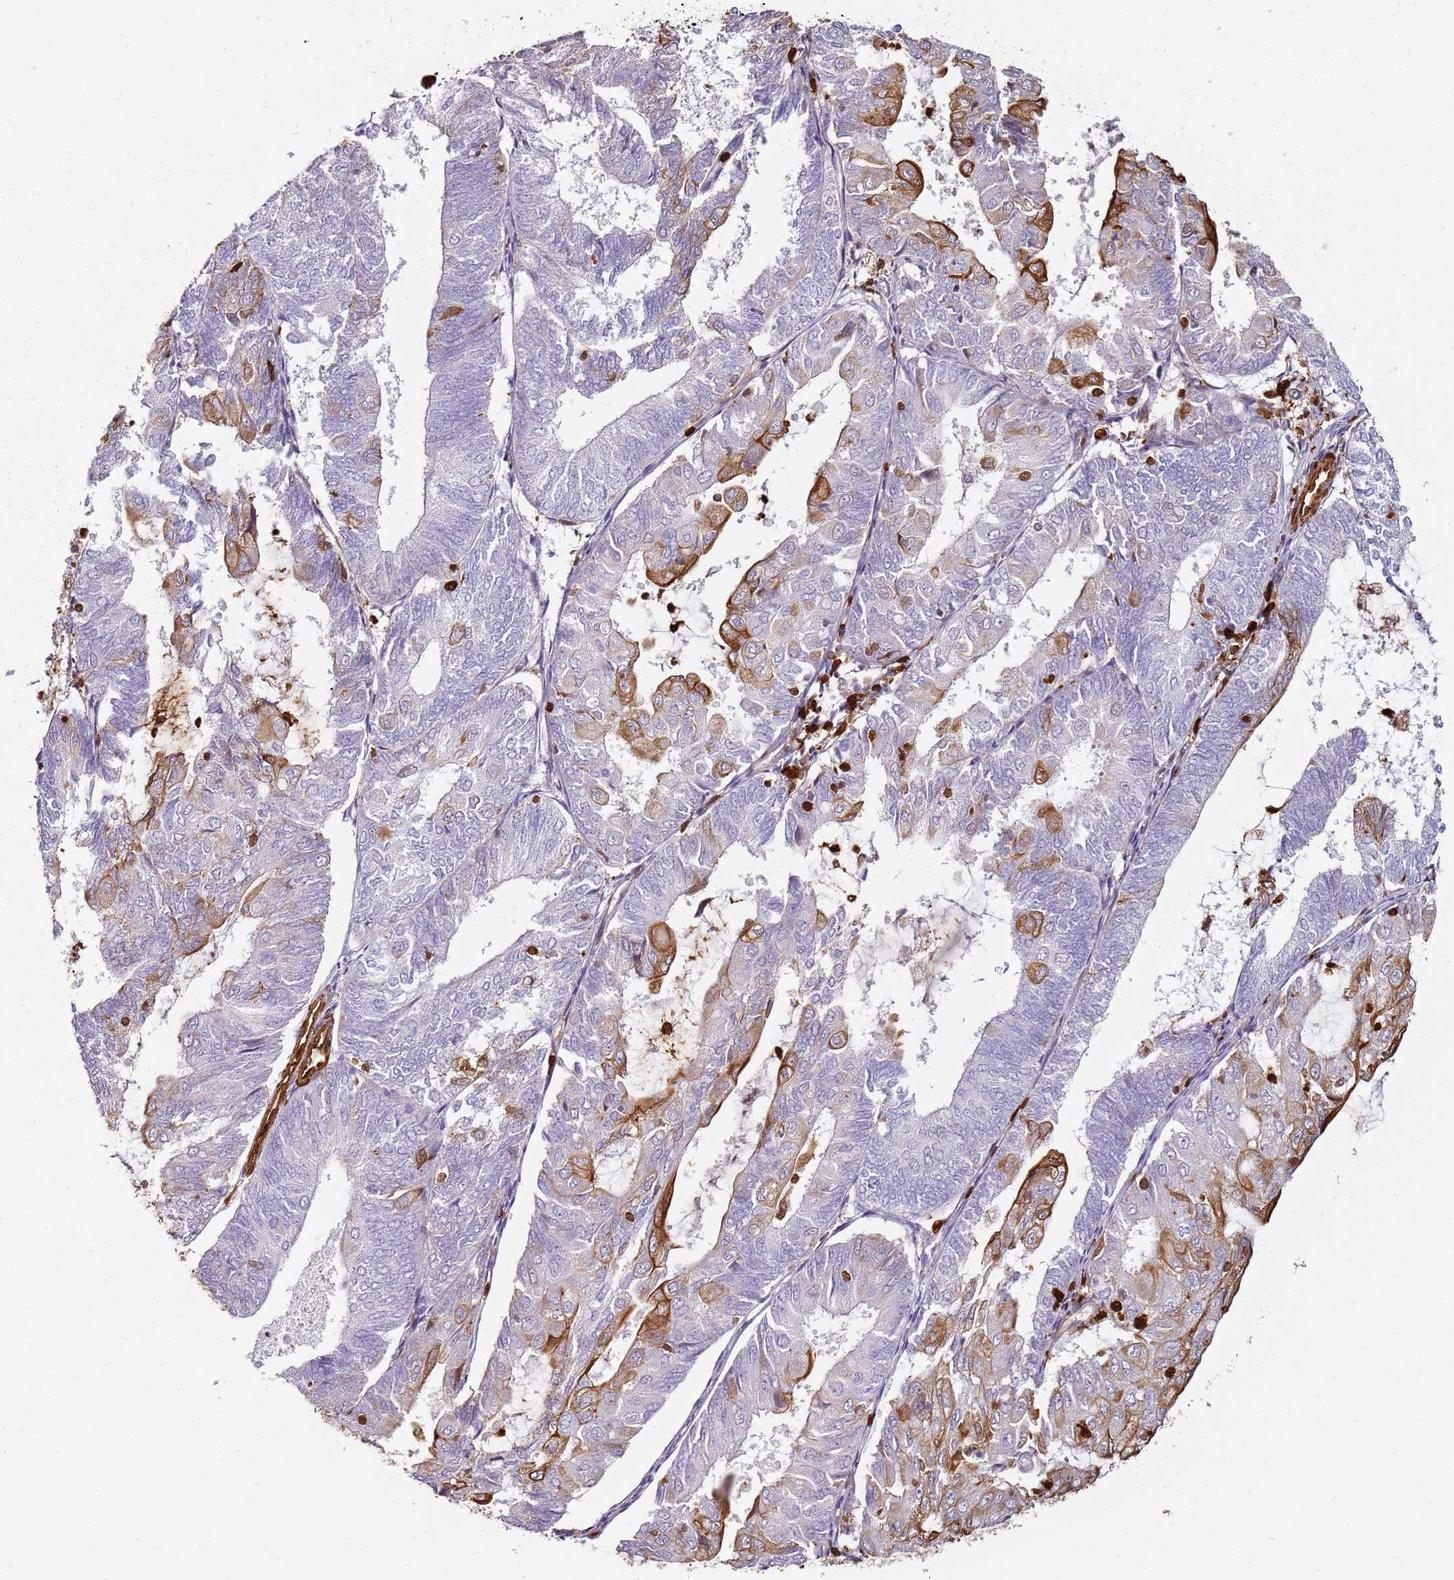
{"staining": {"intensity": "moderate", "quantity": "25%-75%", "location": "cytoplasmic/membranous"}, "tissue": "endometrial cancer", "cell_type": "Tumor cells", "image_type": "cancer", "snomed": [{"axis": "morphology", "description": "Adenocarcinoma, NOS"}, {"axis": "topography", "description": "Endometrium"}], "caption": "DAB immunohistochemical staining of endometrial adenocarcinoma demonstrates moderate cytoplasmic/membranous protein positivity in approximately 25%-75% of tumor cells. The staining was performed using DAB (3,3'-diaminobenzidine), with brown indicating positive protein expression. Nuclei are stained blue with hematoxylin.", "gene": "S100A4", "patient": {"sex": "female", "age": 81}}